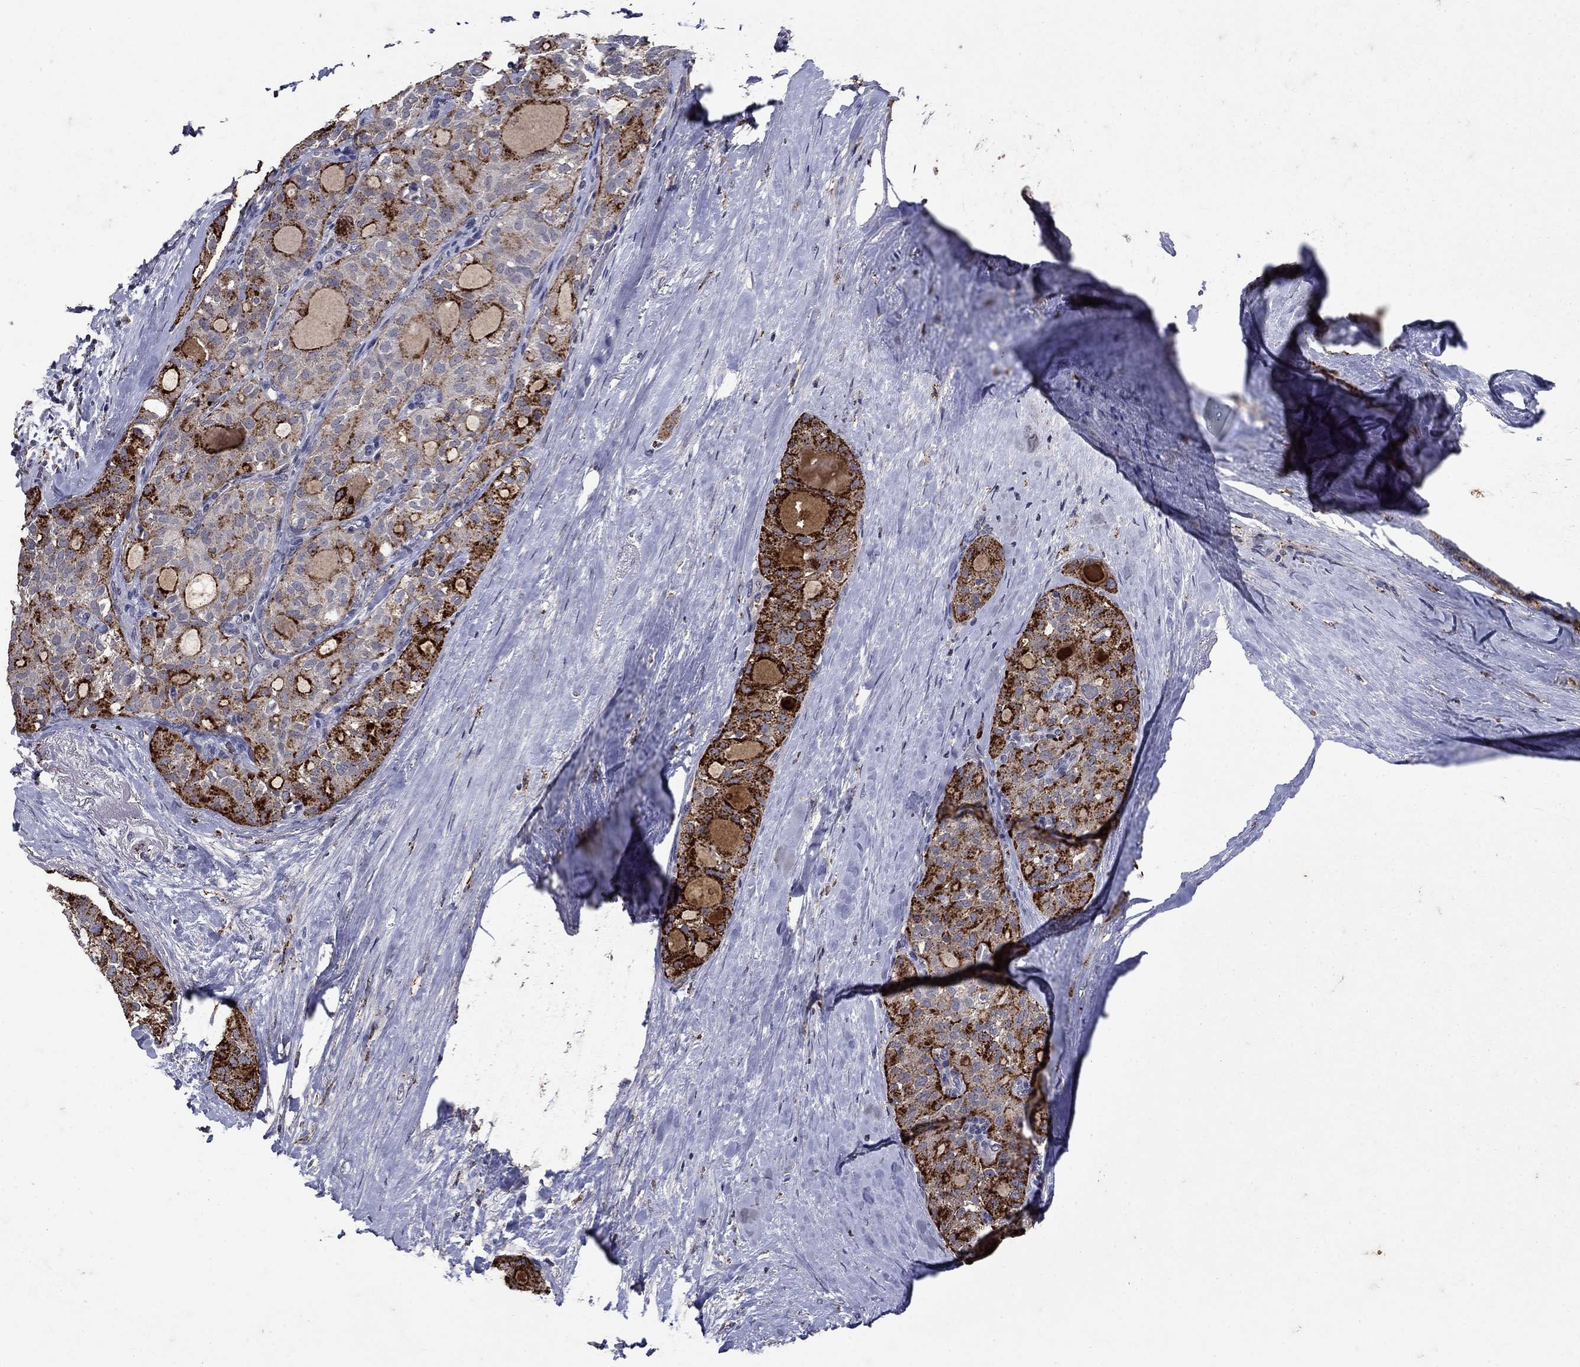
{"staining": {"intensity": "strong", "quantity": "25%-75%", "location": "cytoplasmic/membranous"}, "tissue": "thyroid cancer", "cell_type": "Tumor cells", "image_type": "cancer", "snomed": [{"axis": "morphology", "description": "Follicular adenoma carcinoma, NOS"}, {"axis": "topography", "description": "Thyroid gland"}], "caption": "Strong cytoplasmic/membranous expression is seen in approximately 25%-75% of tumor cells in thyroid follicular adenoma carcinoma. (DAB IHC with brightfield microscopy, high magnification).", "gene": "NPC2", "patient": {"sex": "male", "age": 75}}